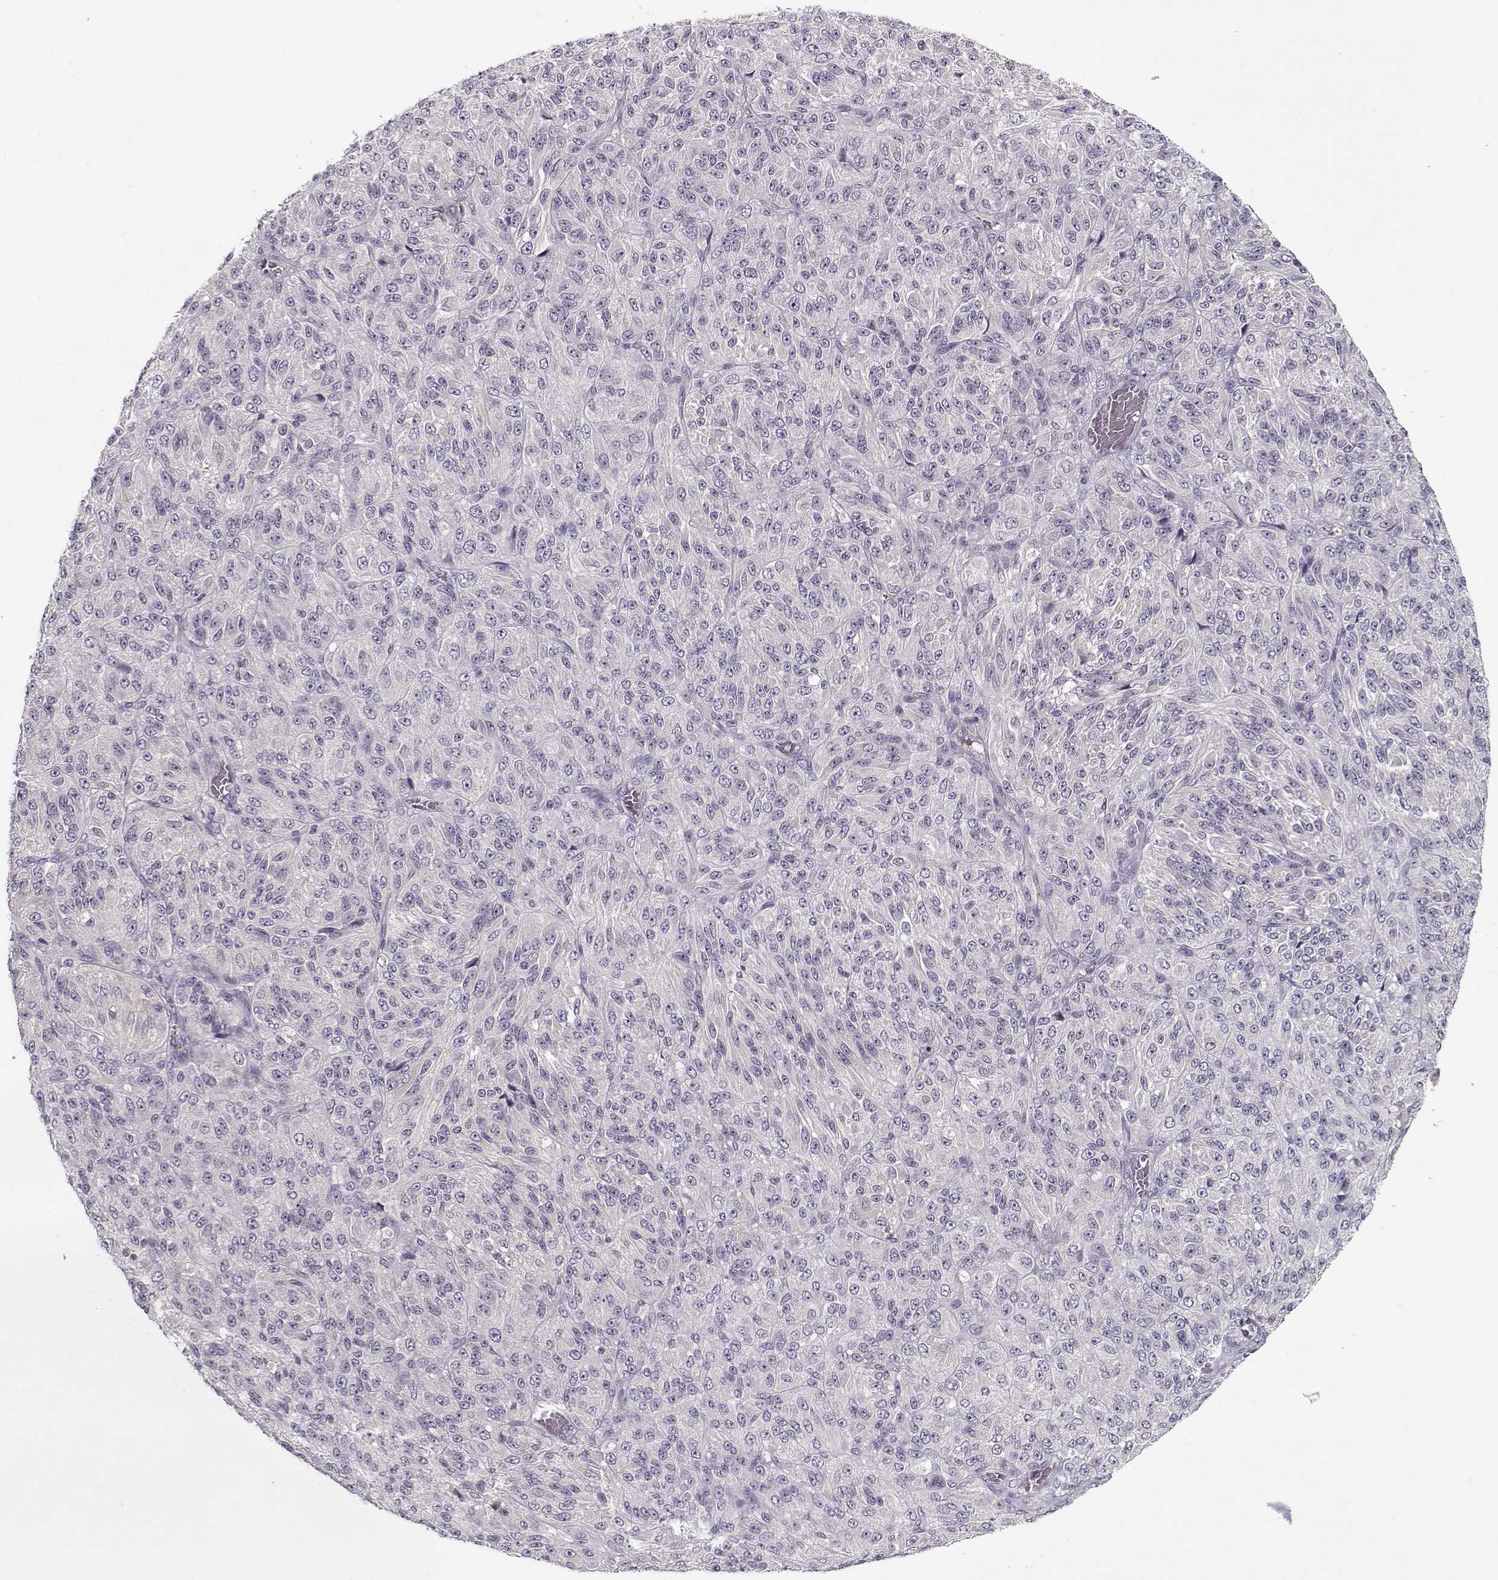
{"staining": {"intensity": "negative", "quantity": "none", "location": "none"}, "tissue": "melanoma", "cell_type": "Tumor cells", "image_type": "cancer", "snomed": [{"axis": "morphology", "description": "Malignant melanoma, Metastatic site"}, {"axis": "topography", "description": "Brain"}], "caption": "Immunohistochemical staining of human malignant melanoma (metastatic site) reveals no significant positivity in tumor cells.", "gene": "UNC13D", "patient": {"sex": "female", "age": 56}}